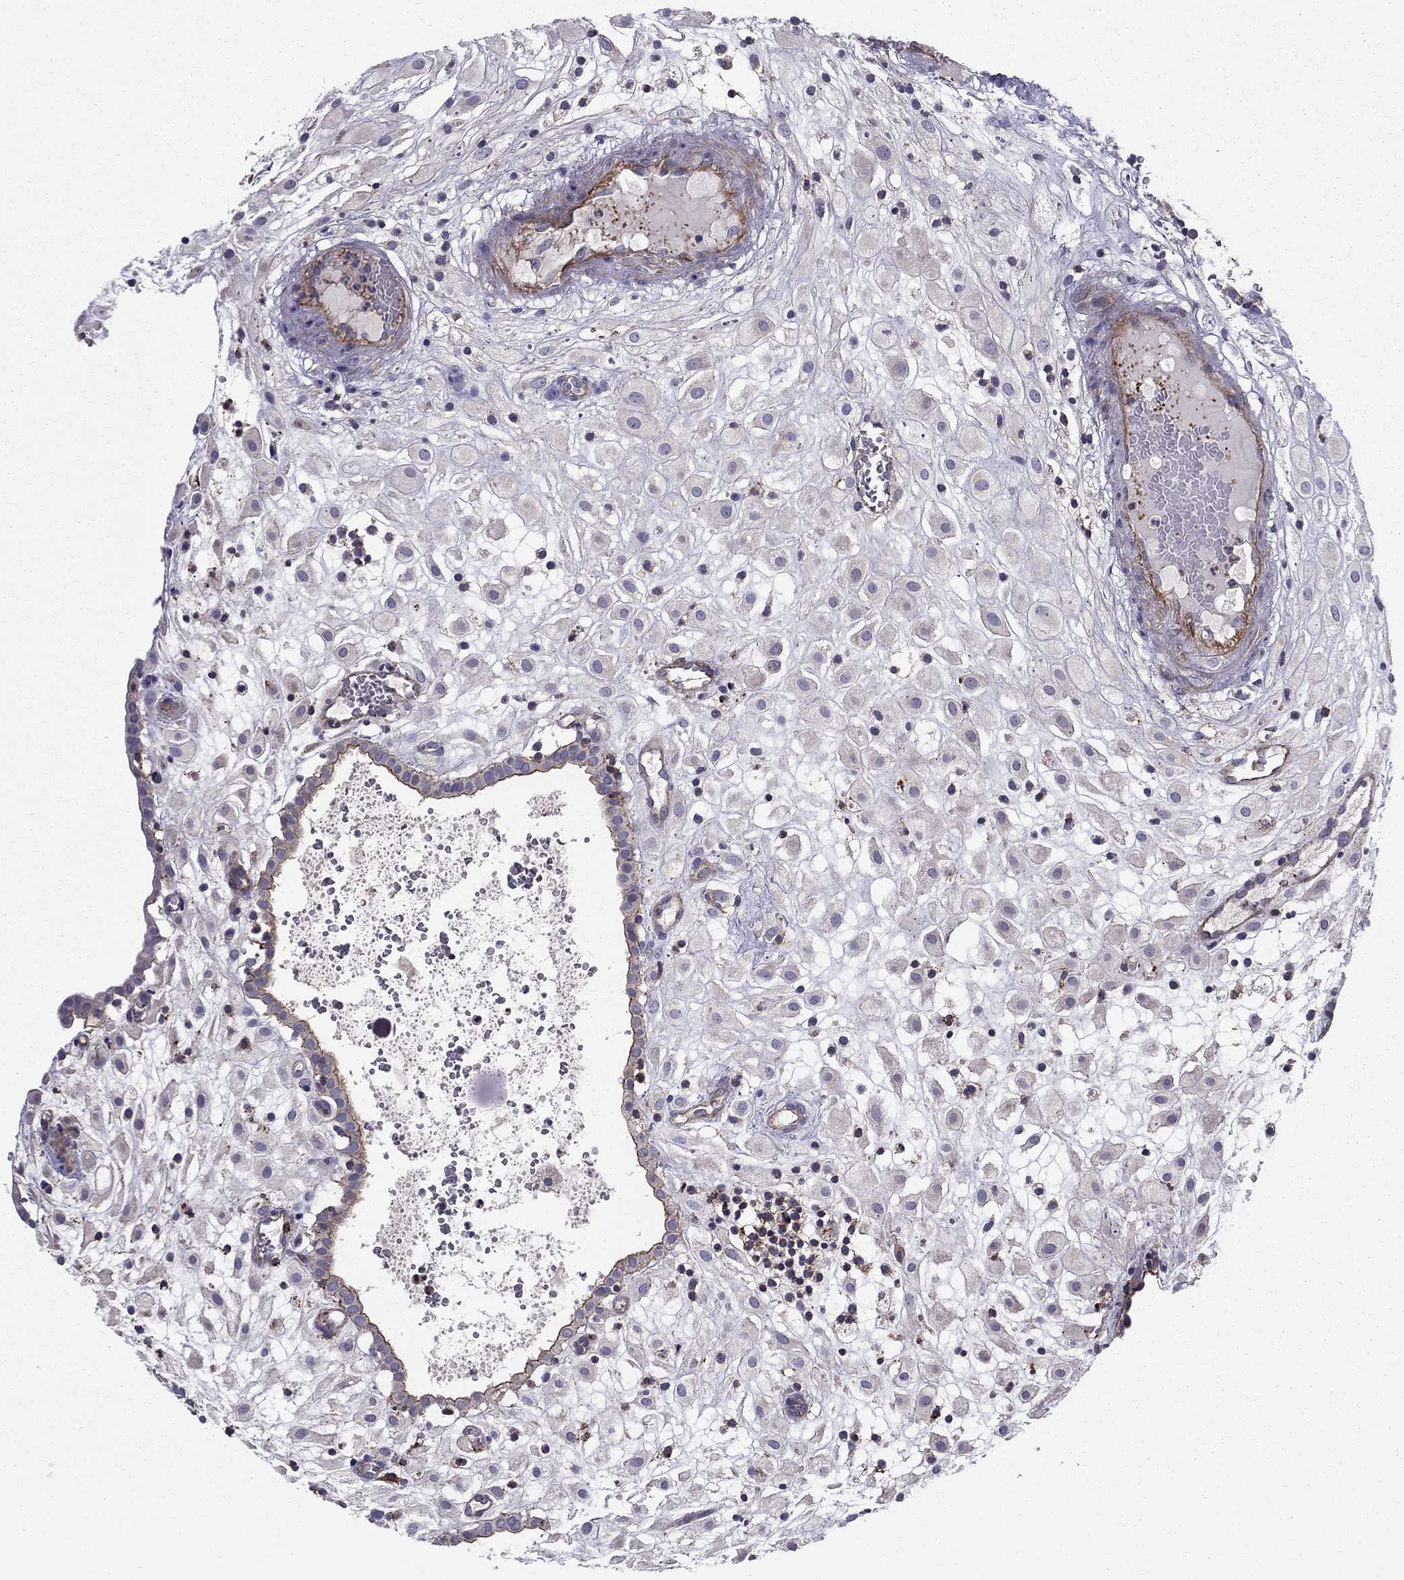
{"staining": {"intensity": "negative", "quantity": "none", "location": "none"}, "tissue": "placenta", "cell_type": "Decidual cells", "image_type": "normal", "snomed": [{"axis": "morphology", "description": "Normal tissue, NOS"}, {"axis": "topography", "description": "Placenta"}], "caption": "Image shows no protein staining in decidual cells of benign placenta.", "gene": "ALG6", "patient": {"sex": "female", "age": 24}}